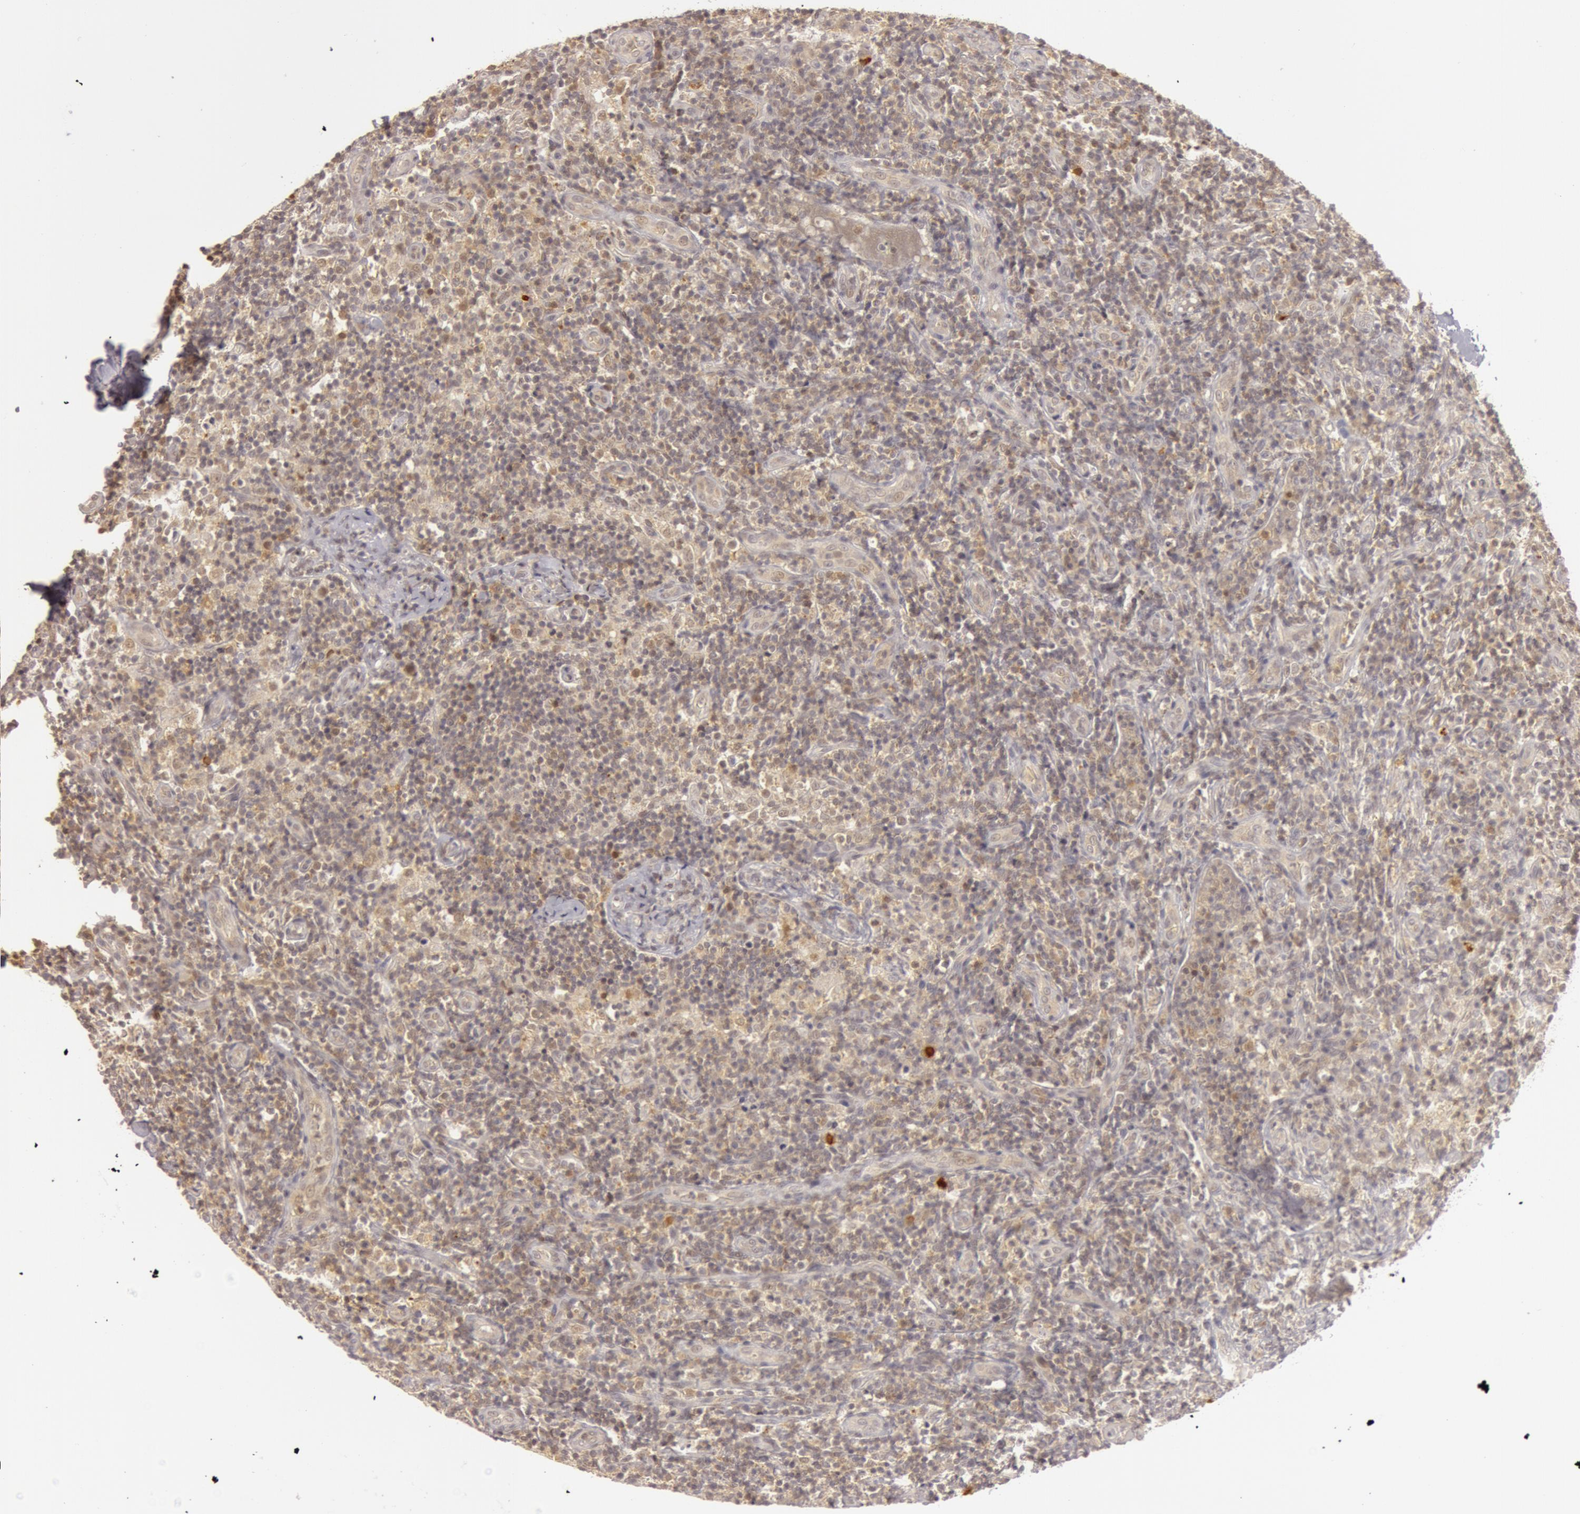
{"staining": {"intensity": "weak", "quantity": "25%-75%", "location": "cytoplasmic/membranous"}, "tissue": "lymph node", "cell_type": "Non-germinal center cells", "image_type": "normal", "snomed": [{"axis": "morphology", "description": "Normal tissue, NOS"}, {"axis": "morphology", "description": "Inflammation, NOS"}, {"axis": "topography", "description": "Lymph node"}], "caption": "Weak cytoplasmic/membranous positivity is present in about 25%-75% of non-germinal center cells in normal lymph node. (Brightfield microscopy of DAB IHC at high magnification).", "gene": "OASL", "patient": {"sex": "male", "age": 46}}